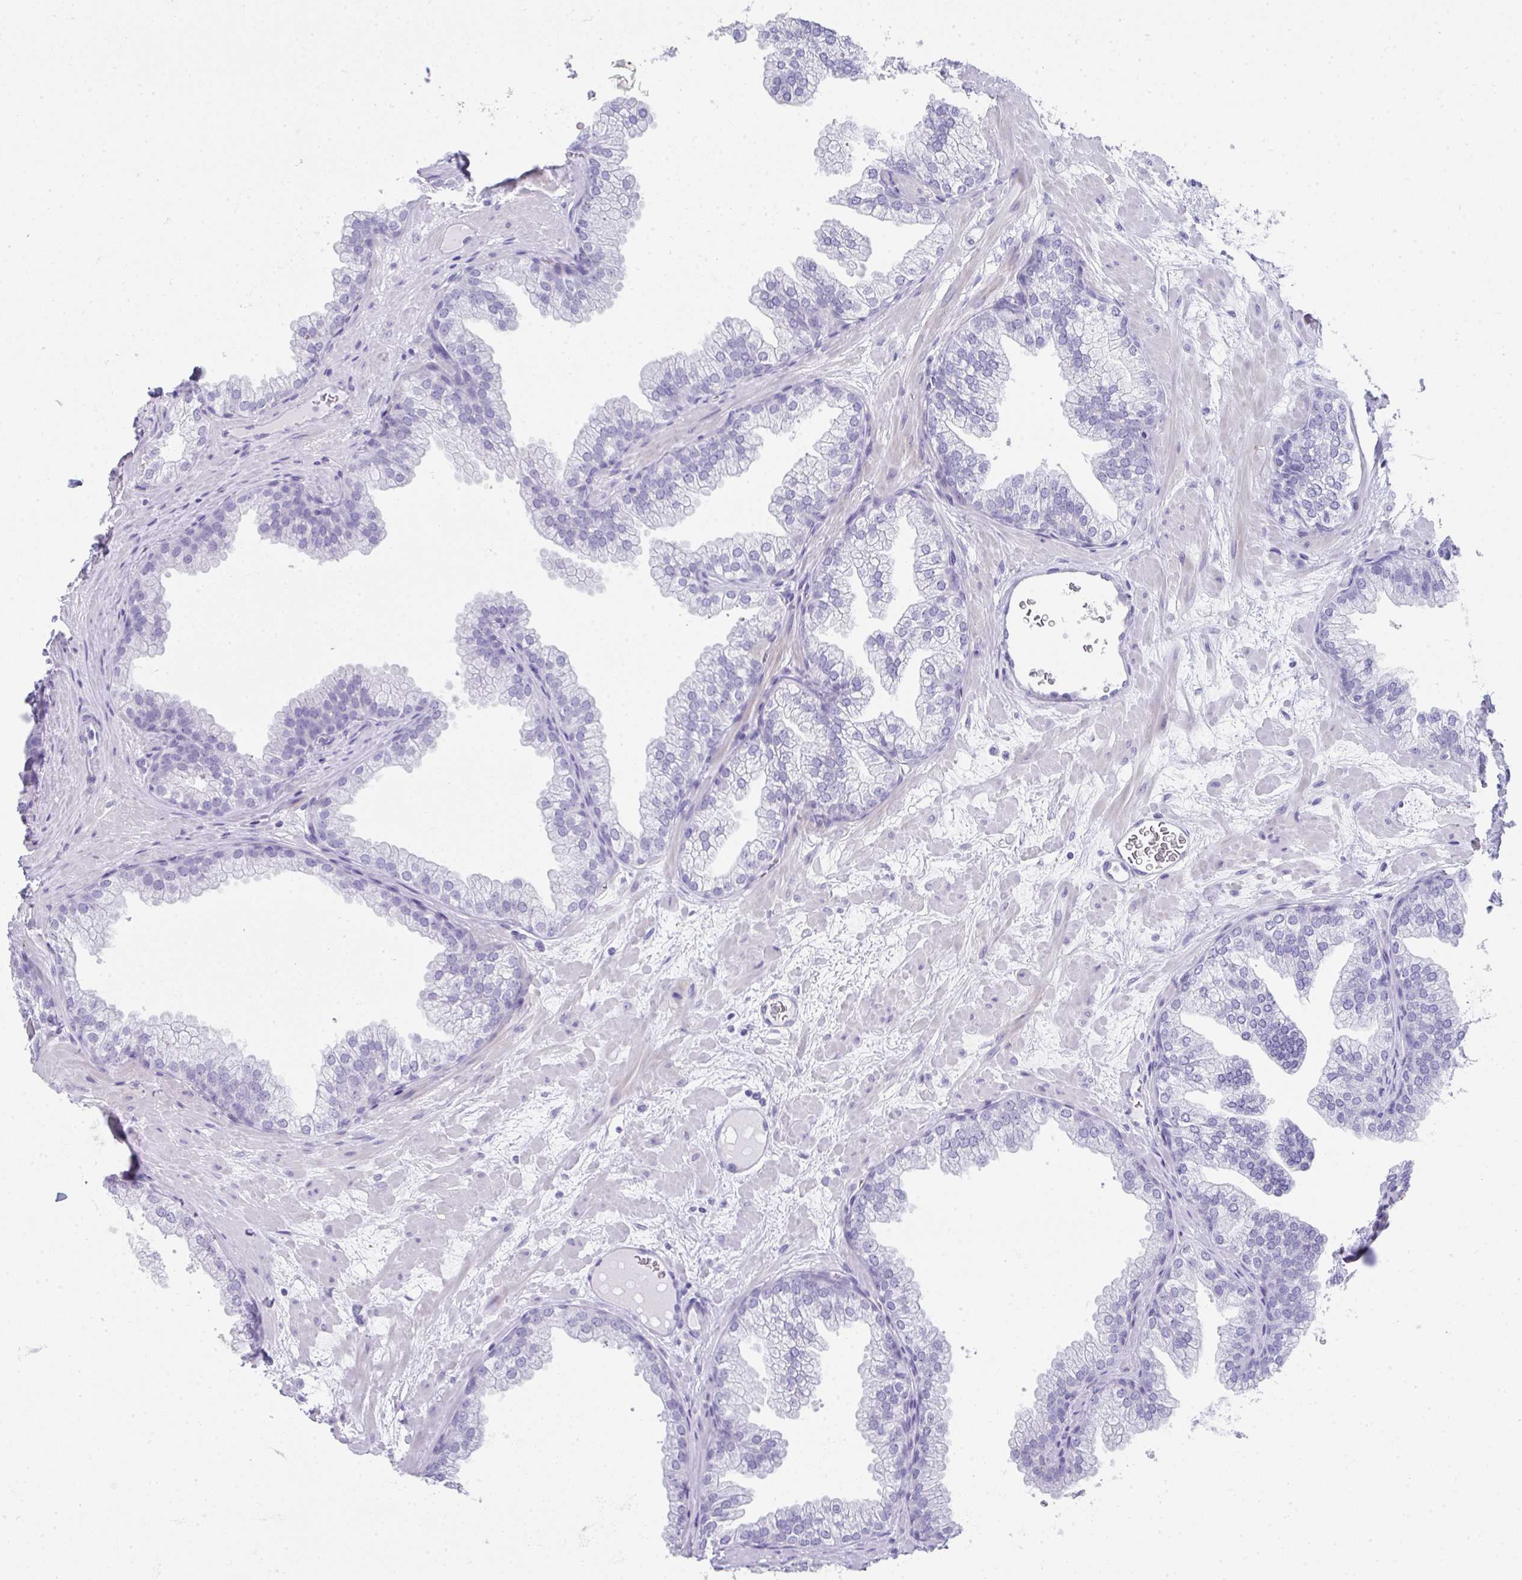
{"staining": {"intensity": "negative", "quantity": "none", "location": "none"}, "tissue": "prostate", "cell_type": "Glandular cells", "image_type": "normal", "snomed": [{"axis": "morphology", "description": "Normal tissue, NOS"}, {"axis": "topography", "description": "Prostate"}], "caption": "This is an immunohistochemistry photomicrograph of normal human prostate. There is no expression in glandular cells.", "gene": "RLF", "patient": {"sex": "male", "age": 37}}